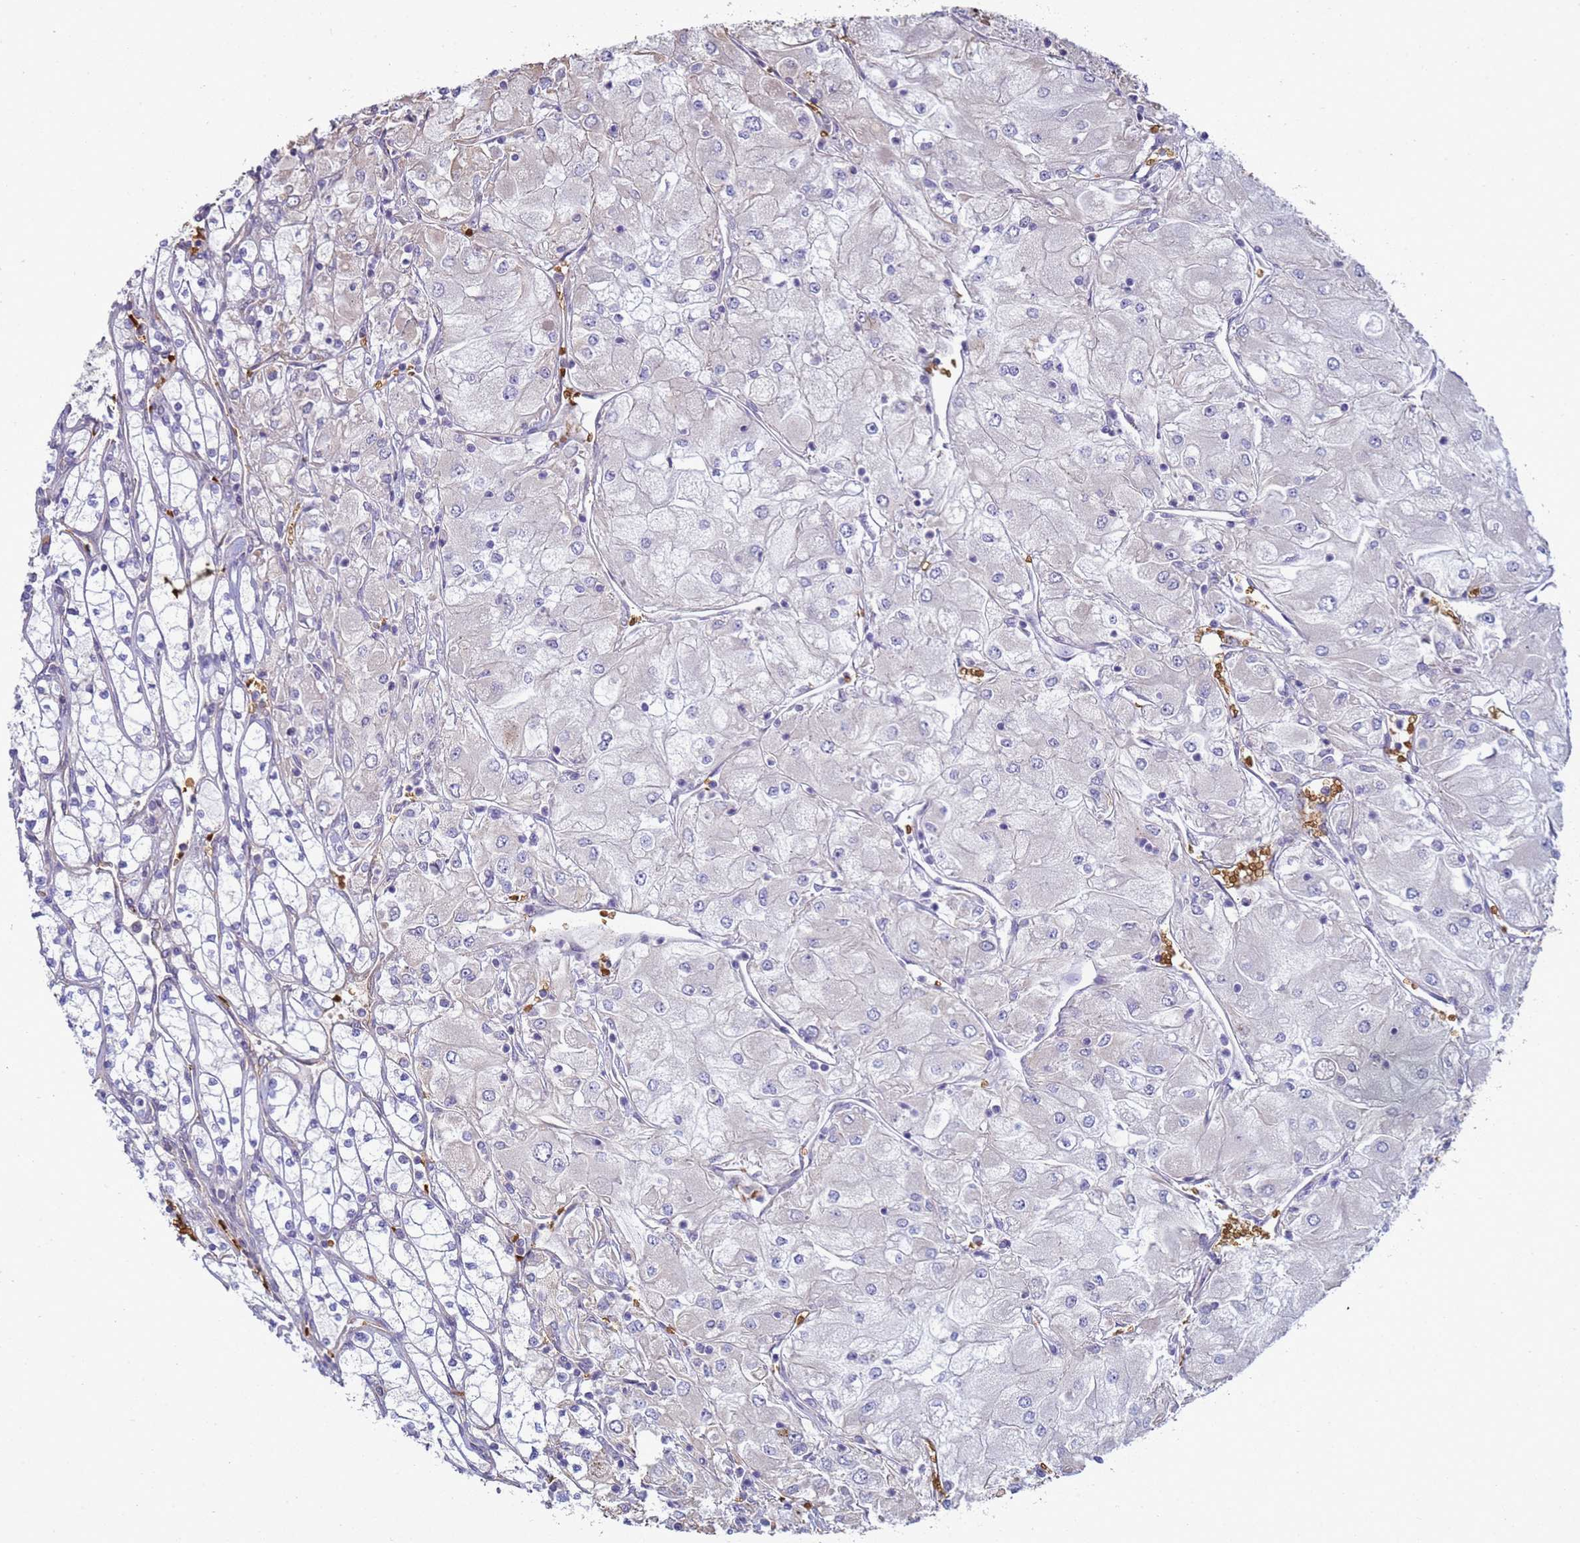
{"staining": {"intensity": "negative", "quantity": "none", "location": "none"}, "tissue": "renal cancer", "cell_type": "Tumor cells", "image_type": "cancer", "snomed": [{"axis": "morphology", "description": "Adenocarcinoma, NOS"}, {"axis": "topography", "description": "Kidney"}], "caption": "Photomicrograph shows no protein expression in tumor cells of renal adenocarcinoma tissue.", "gene": "SGIP1", "patient": {"sex": "male", "age": 80}}